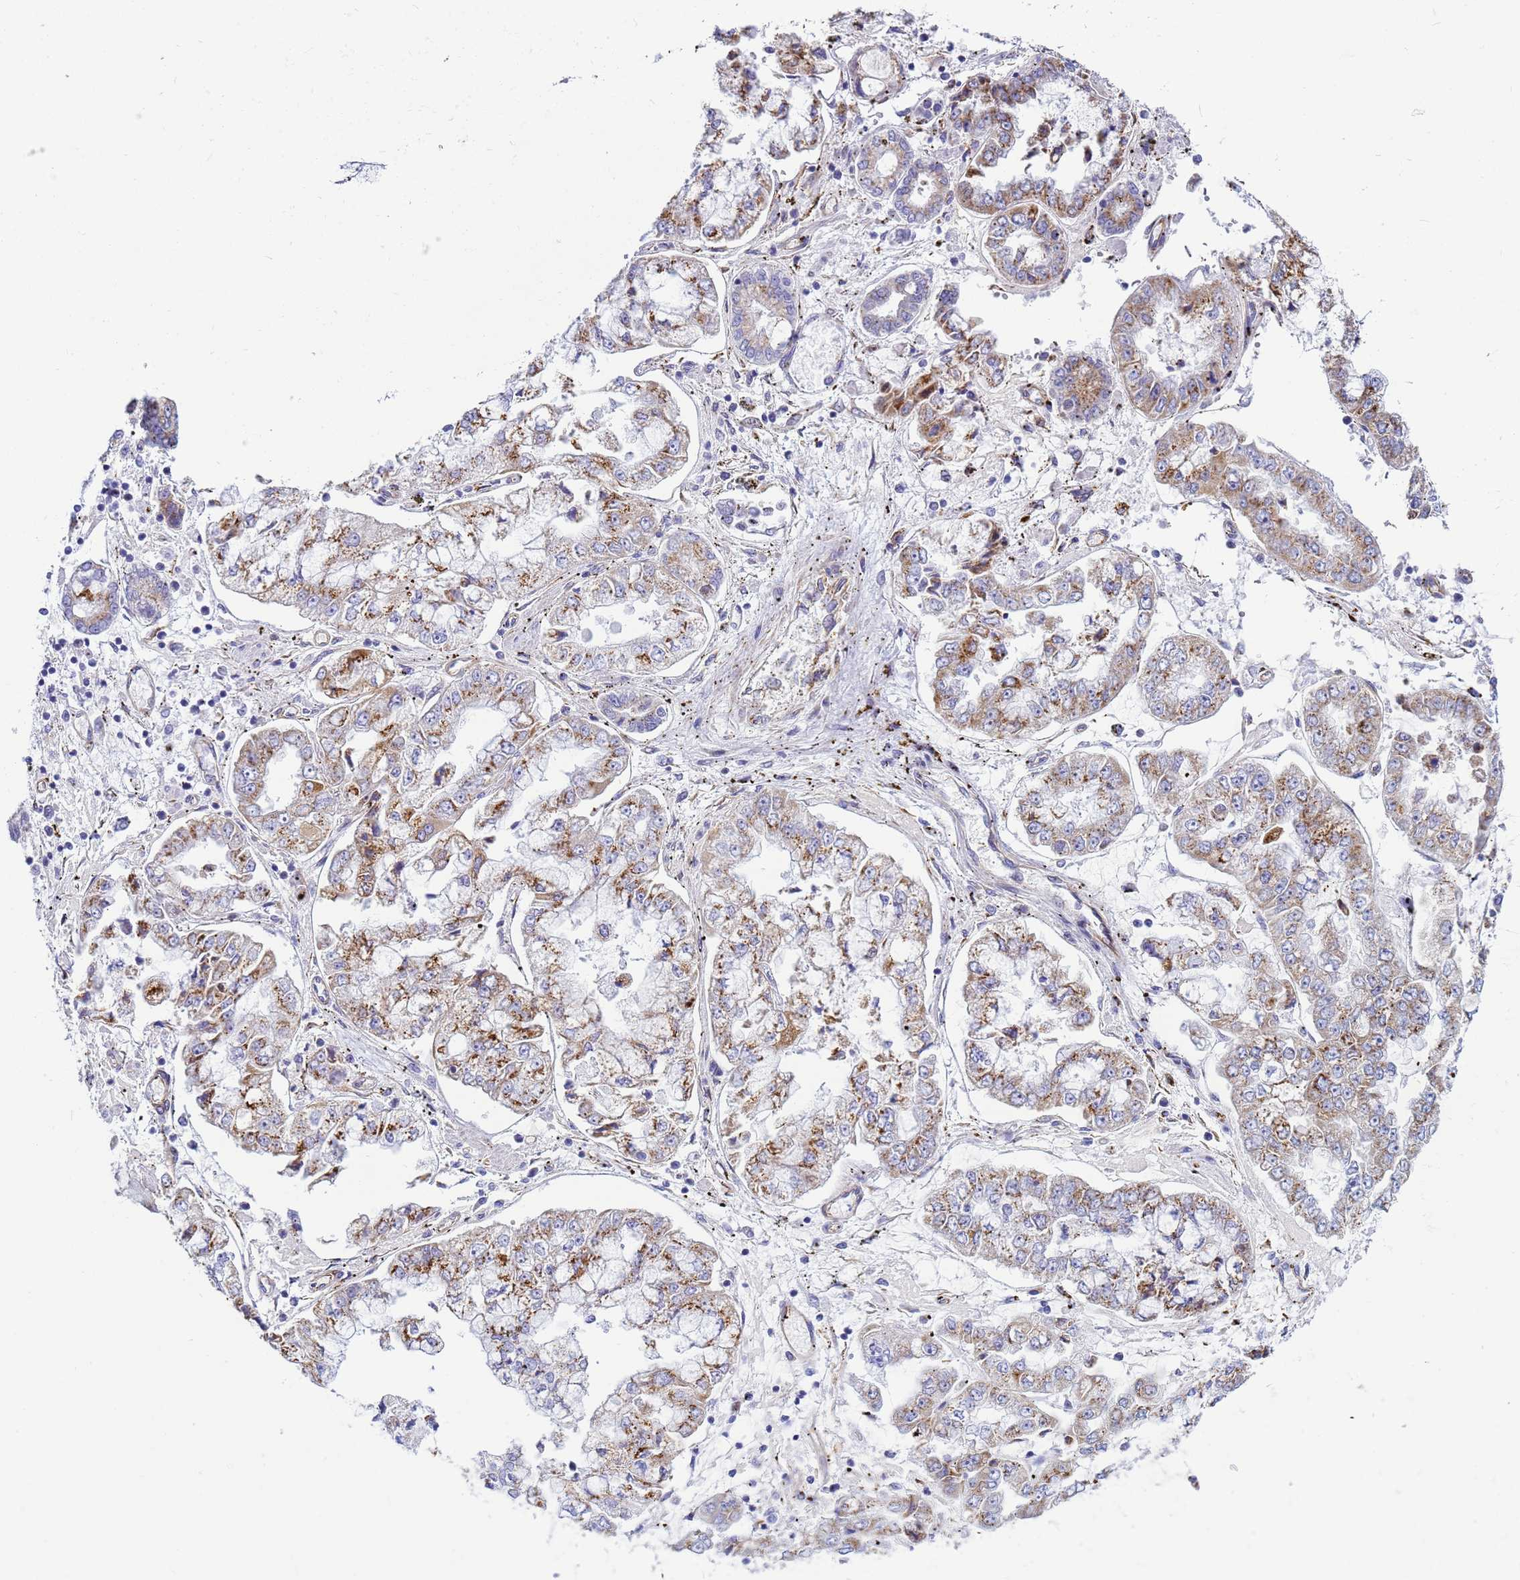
{"staining": {"intensity": "moderate", "quantity": ">75%", "location": "cytoplasmic/membranous"}, "tissue": "stomach cancer", "cell_type": "Tumor cells", "image_type": "cancer", "snomed": [{"axis": "morphology", "description": "Adenocarcinoma, NOS"}, {"axis": "topography", "description": "Stomach"}], "caption": "Immunohistochemistry of human stomach adenocarcinoma displays medium levels of moderate cytoplasmic/membranous expression in approximately >75% of tumor cells.", "gene": "UBXN2B", "patient": {"sex": "male", "age": 76}}